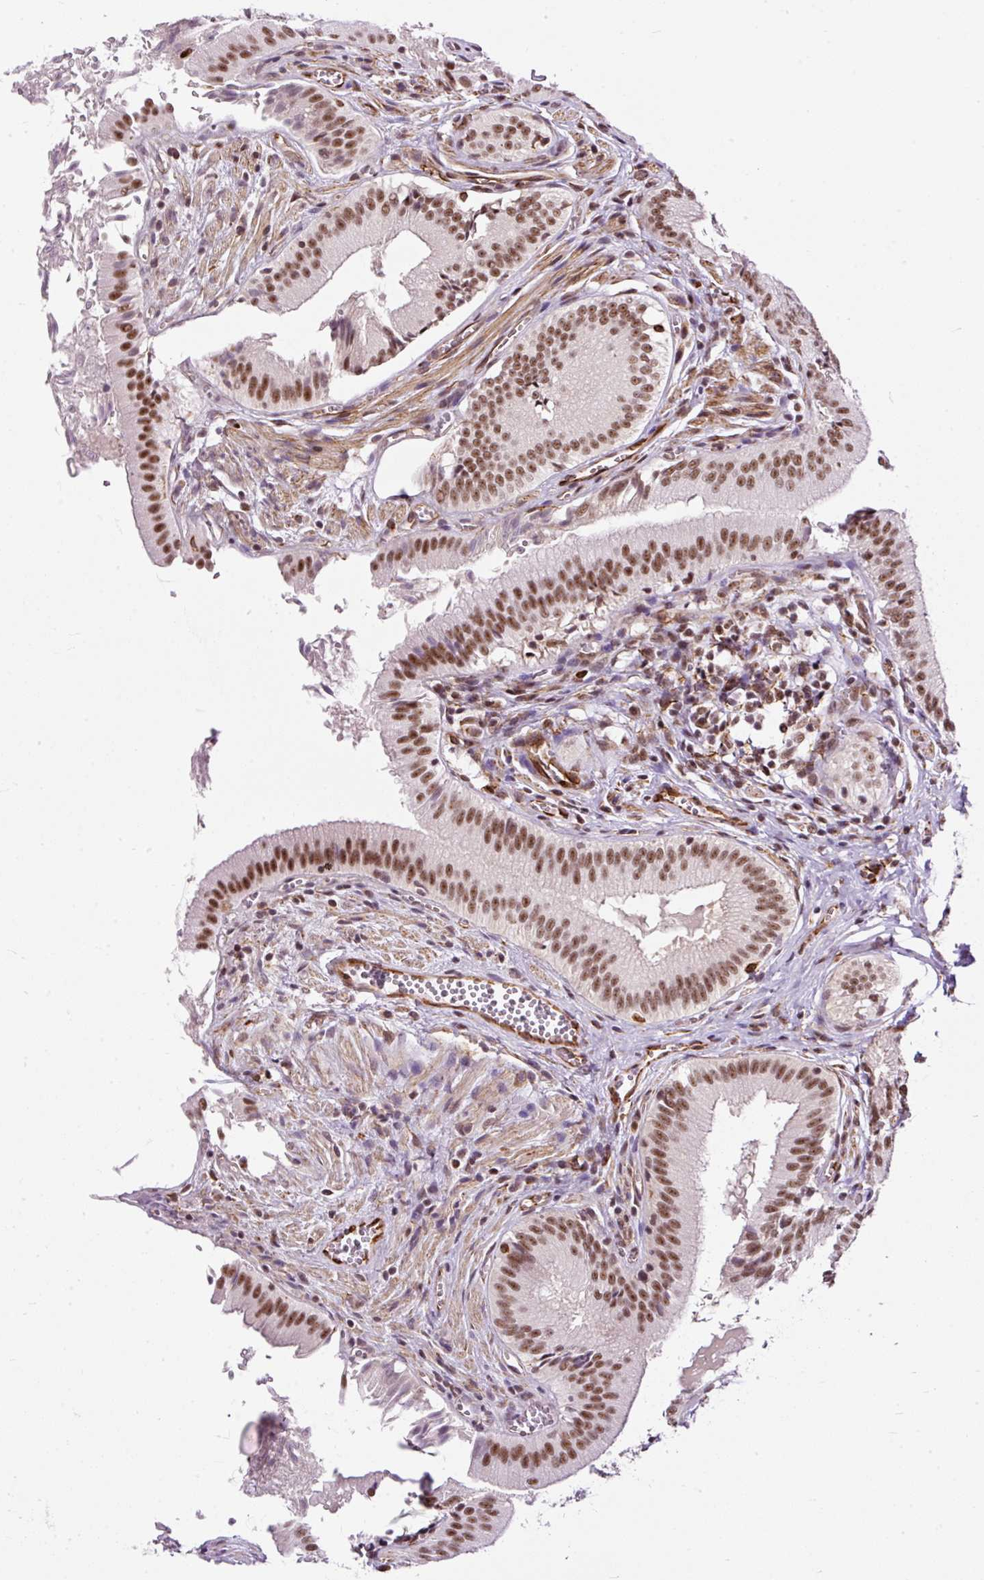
{"staining": {"intensity": "strong", "quantity": ">75%", "location": "nuclear"}, "tissue": "gallbladder", "cell_type": "Glandular cells", "image_type": "normal", "snomed": [{"axis": "morphology", "description": "Normal tissue, NOS"}, {"axis": "topography", "description": "Gallbladder"}, {"axis": "topography", "description": "Peripheral nerve tissue"}], "caption": "The image displays immunohistochemical staining of normal gallbladder. There is strong nuclear staining is present in approximately >75% of glandular cells. The protein of interest is shown in brown color, while the nuclei are stained blue.", "gene": "FMC1", "patient": {"sex": "male", "age": 17}}